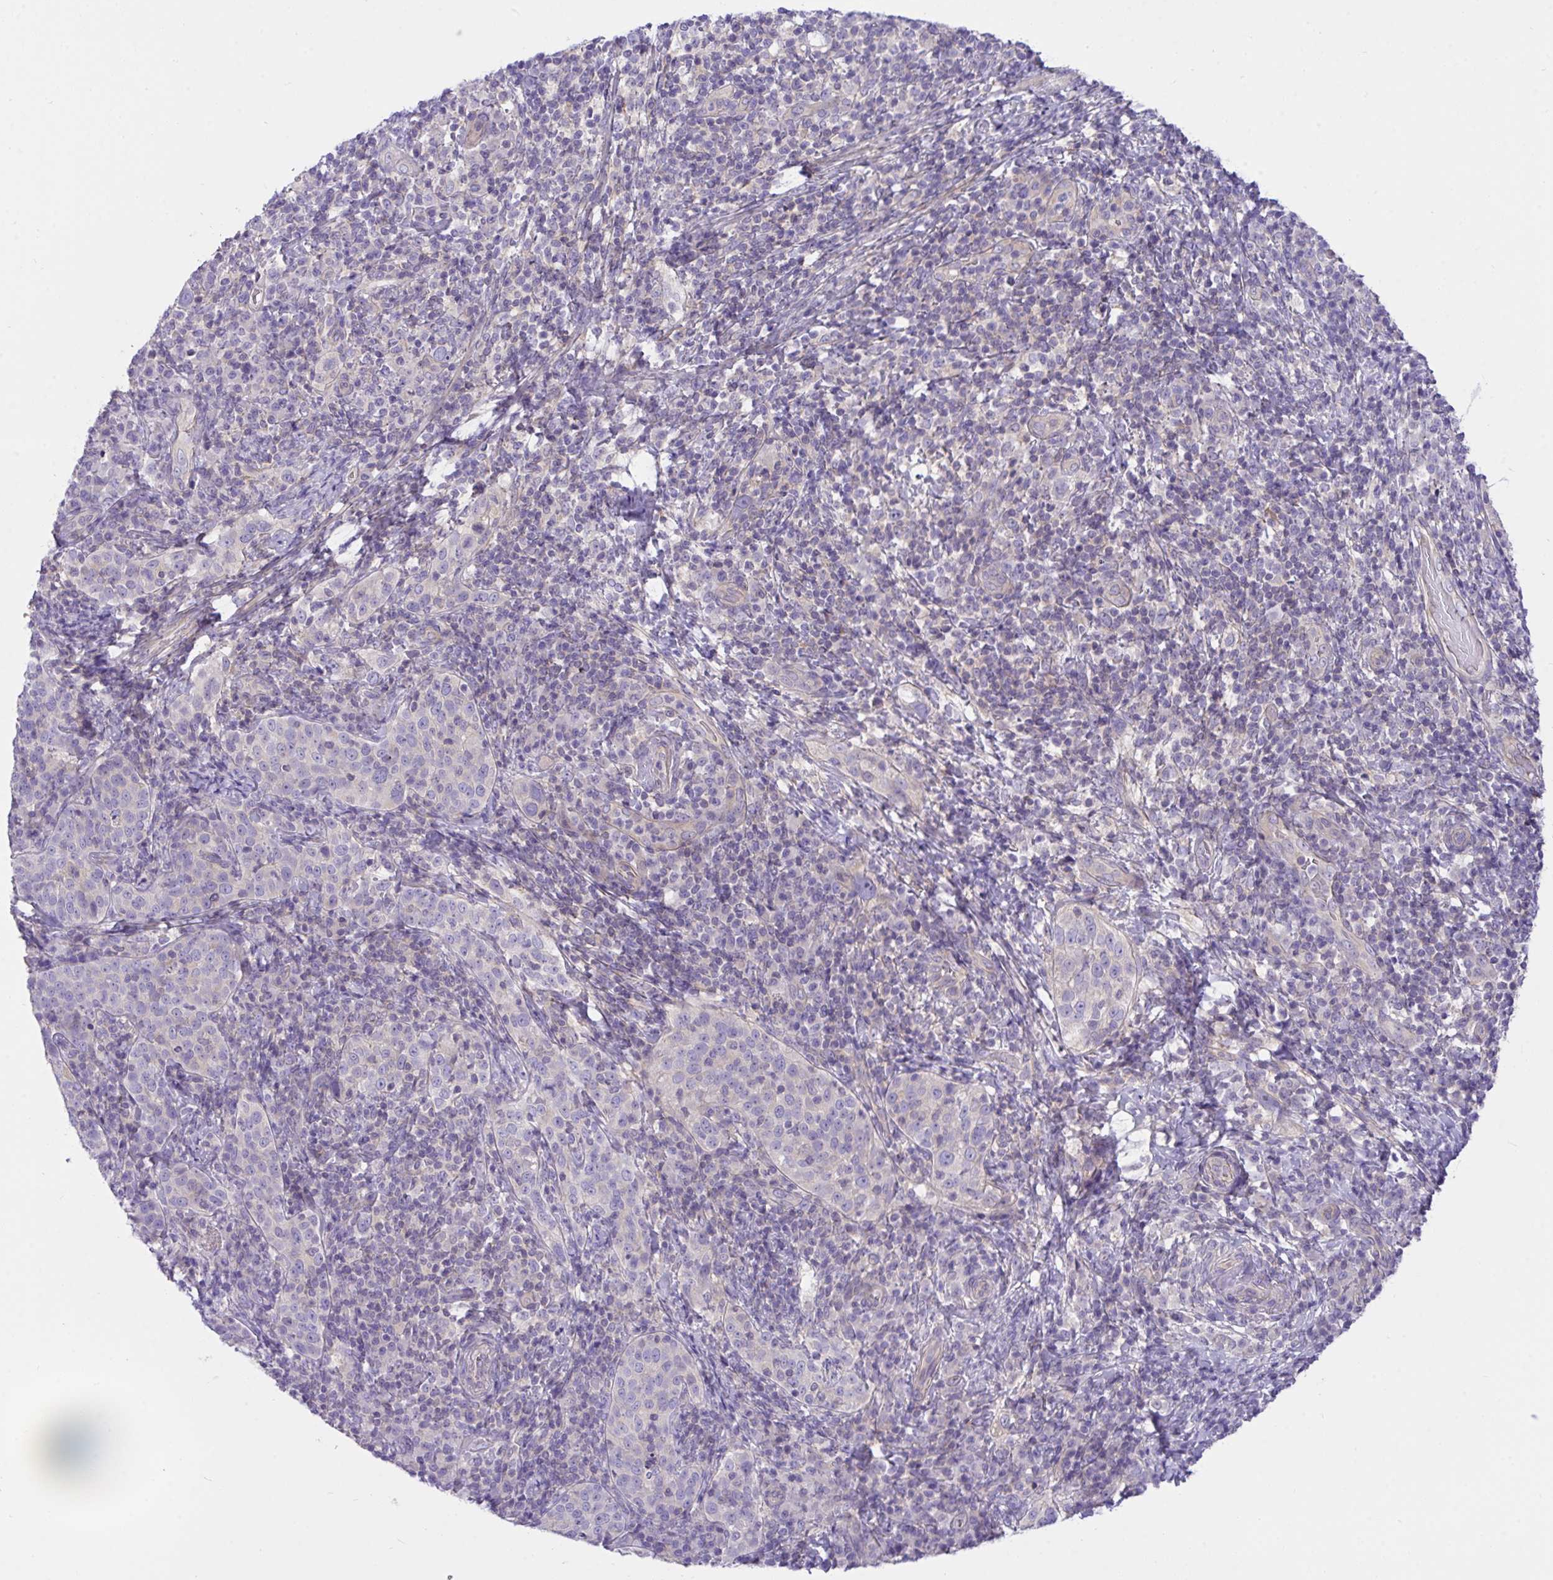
{"staining": {"intensity": "negative", "quantity": "none", "location": "none"}, "tissue": "cervical cancer", "cell_type": "Tumor cells", "image_type": "cancer", "snomed": [{"axis": "morphology", "description": "Squamous cell carcinoma, NOS"}, {"axis": "topography", "description": "Cervix"}], "caption": "Tumor cells are negative for protein expression in human cervical cancer.", "gene": "TLN2", "patient": {"sex": "female", "age": 75}}